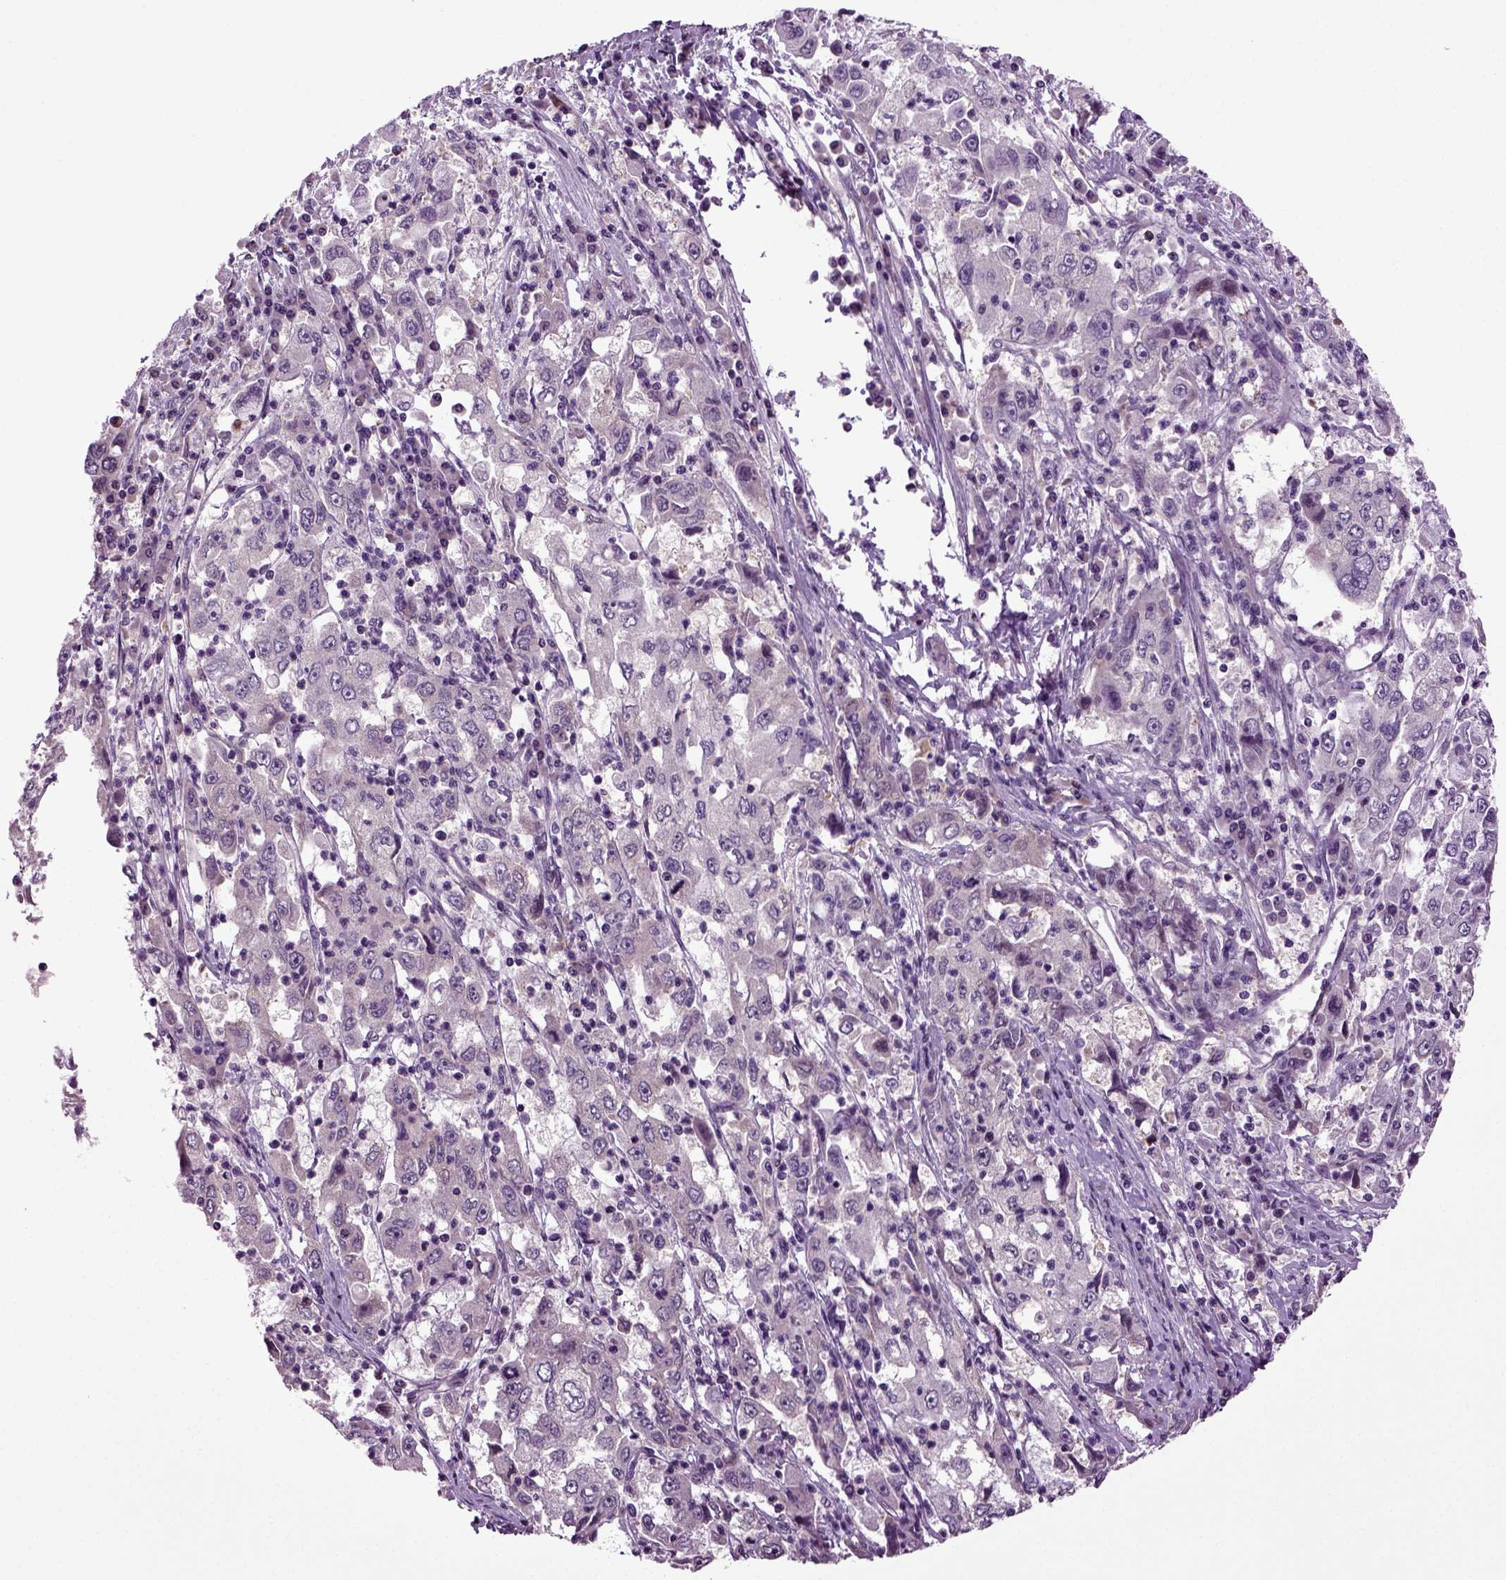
{"staining": {"intensity": "negative", "quantity": "none", "location": "none"}, "tissue": "cervical cancer", "cell_type": "Tumor cells", "image_type": "cancer", "snomed": [{"axis": "morphology", "description": "Squamous cell carcinoma, NOS"}, {"axis": "topography", "description": "Cervix"}], "caption": "Histopathology image shows no significant protein staining in tumor cells of squamous cell carcinoma (cervical).", "gene": "PLCH2", "patient": {"sex": "female", "age": 36}}